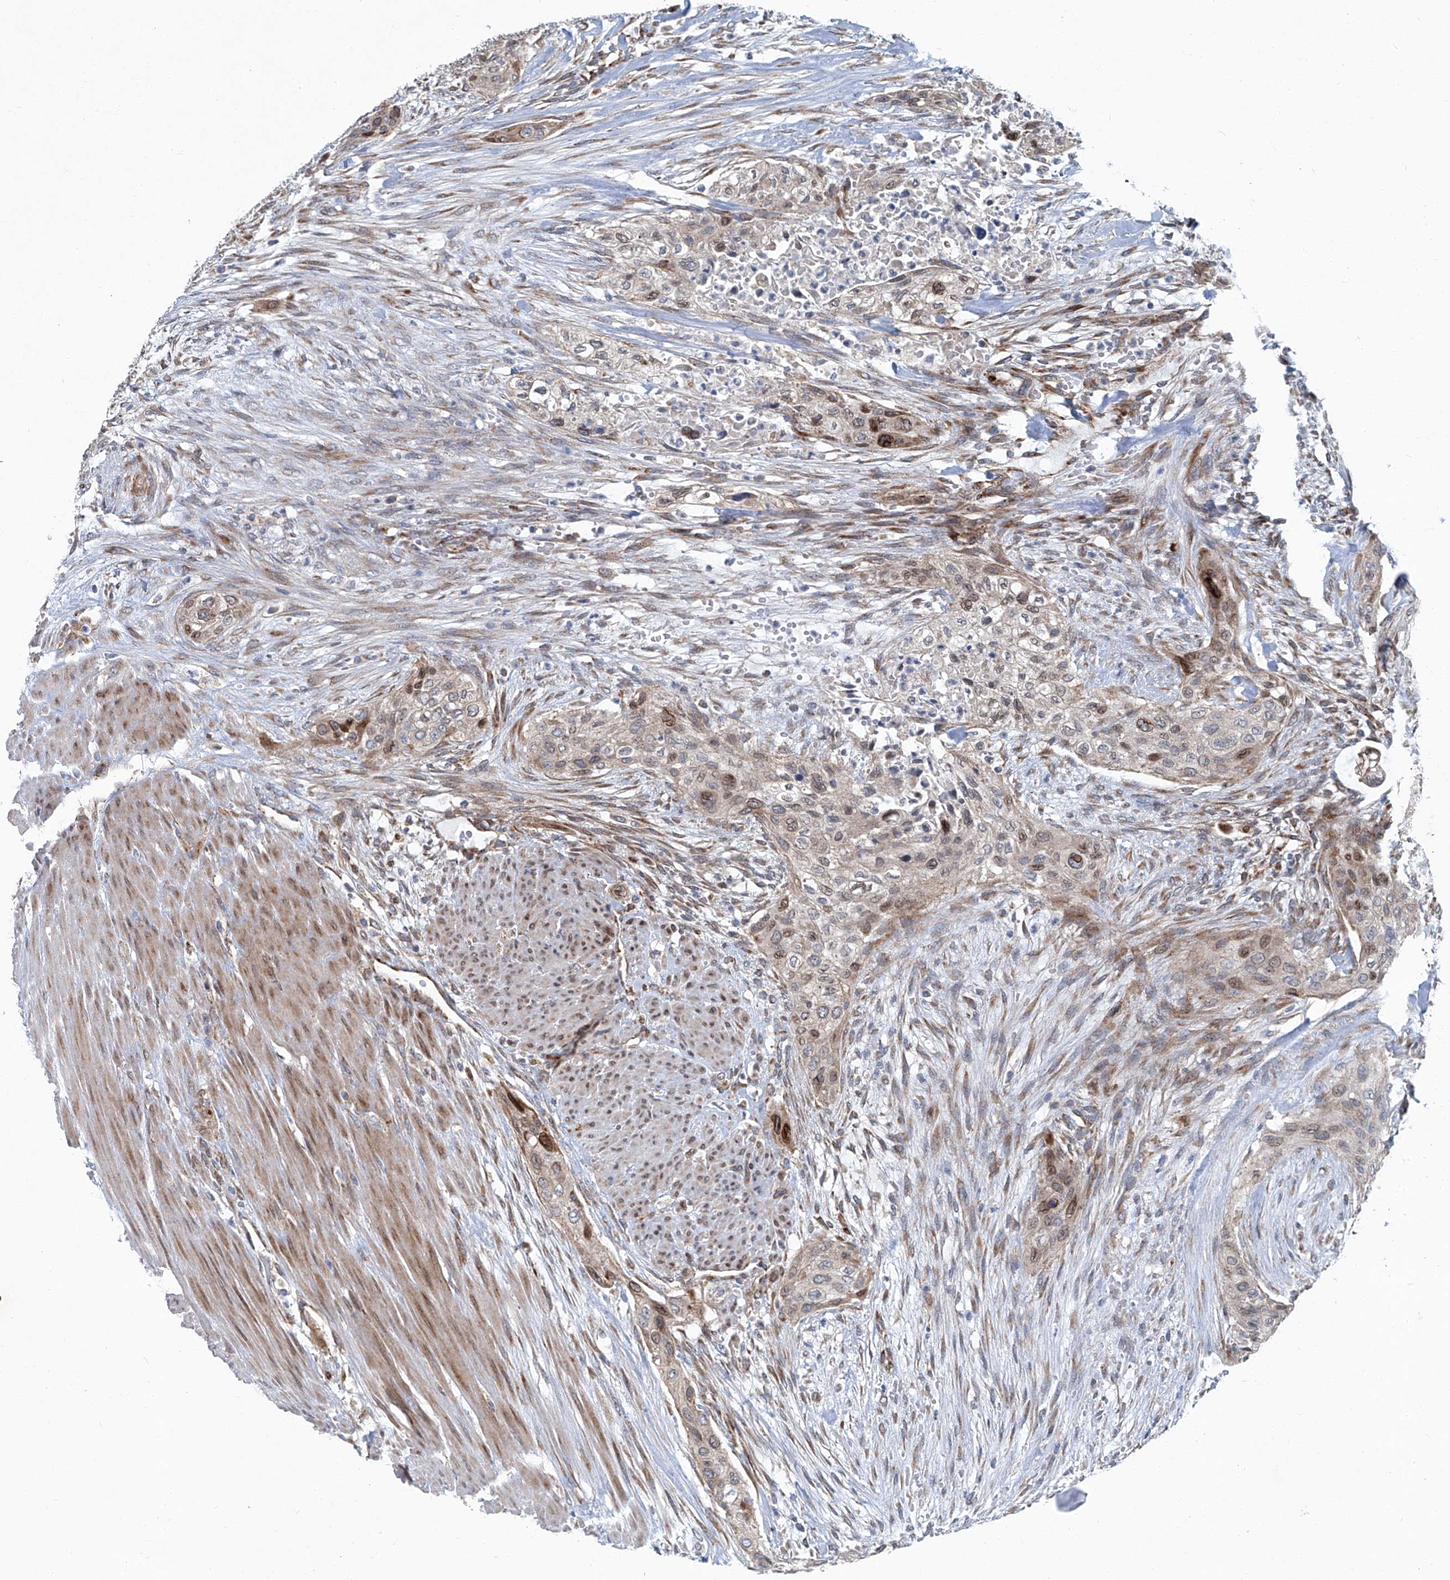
{"staining": {"intensity": "weak", "quantity": "25%-75%", "location": "cytoplasmic/membranous,nuclear"}, "tissue": "urothelial cancer", "cell_type": "Tumor cells", "image_type": "cancer", "snomed": [{"axis": "morphology", "description": "Urothelial carcinoma, High grade"}, {"axis": "topography", "description": "Urinary bladder"}], "caption": "Urothelial cancer stained for a protein (brown) displays weak cytoplasmic/membranous and nuclear positive staining in about 25%-75% of tumor cells.", "gene": "GPR132", "patient": {"sex": "male", "age": 35}}